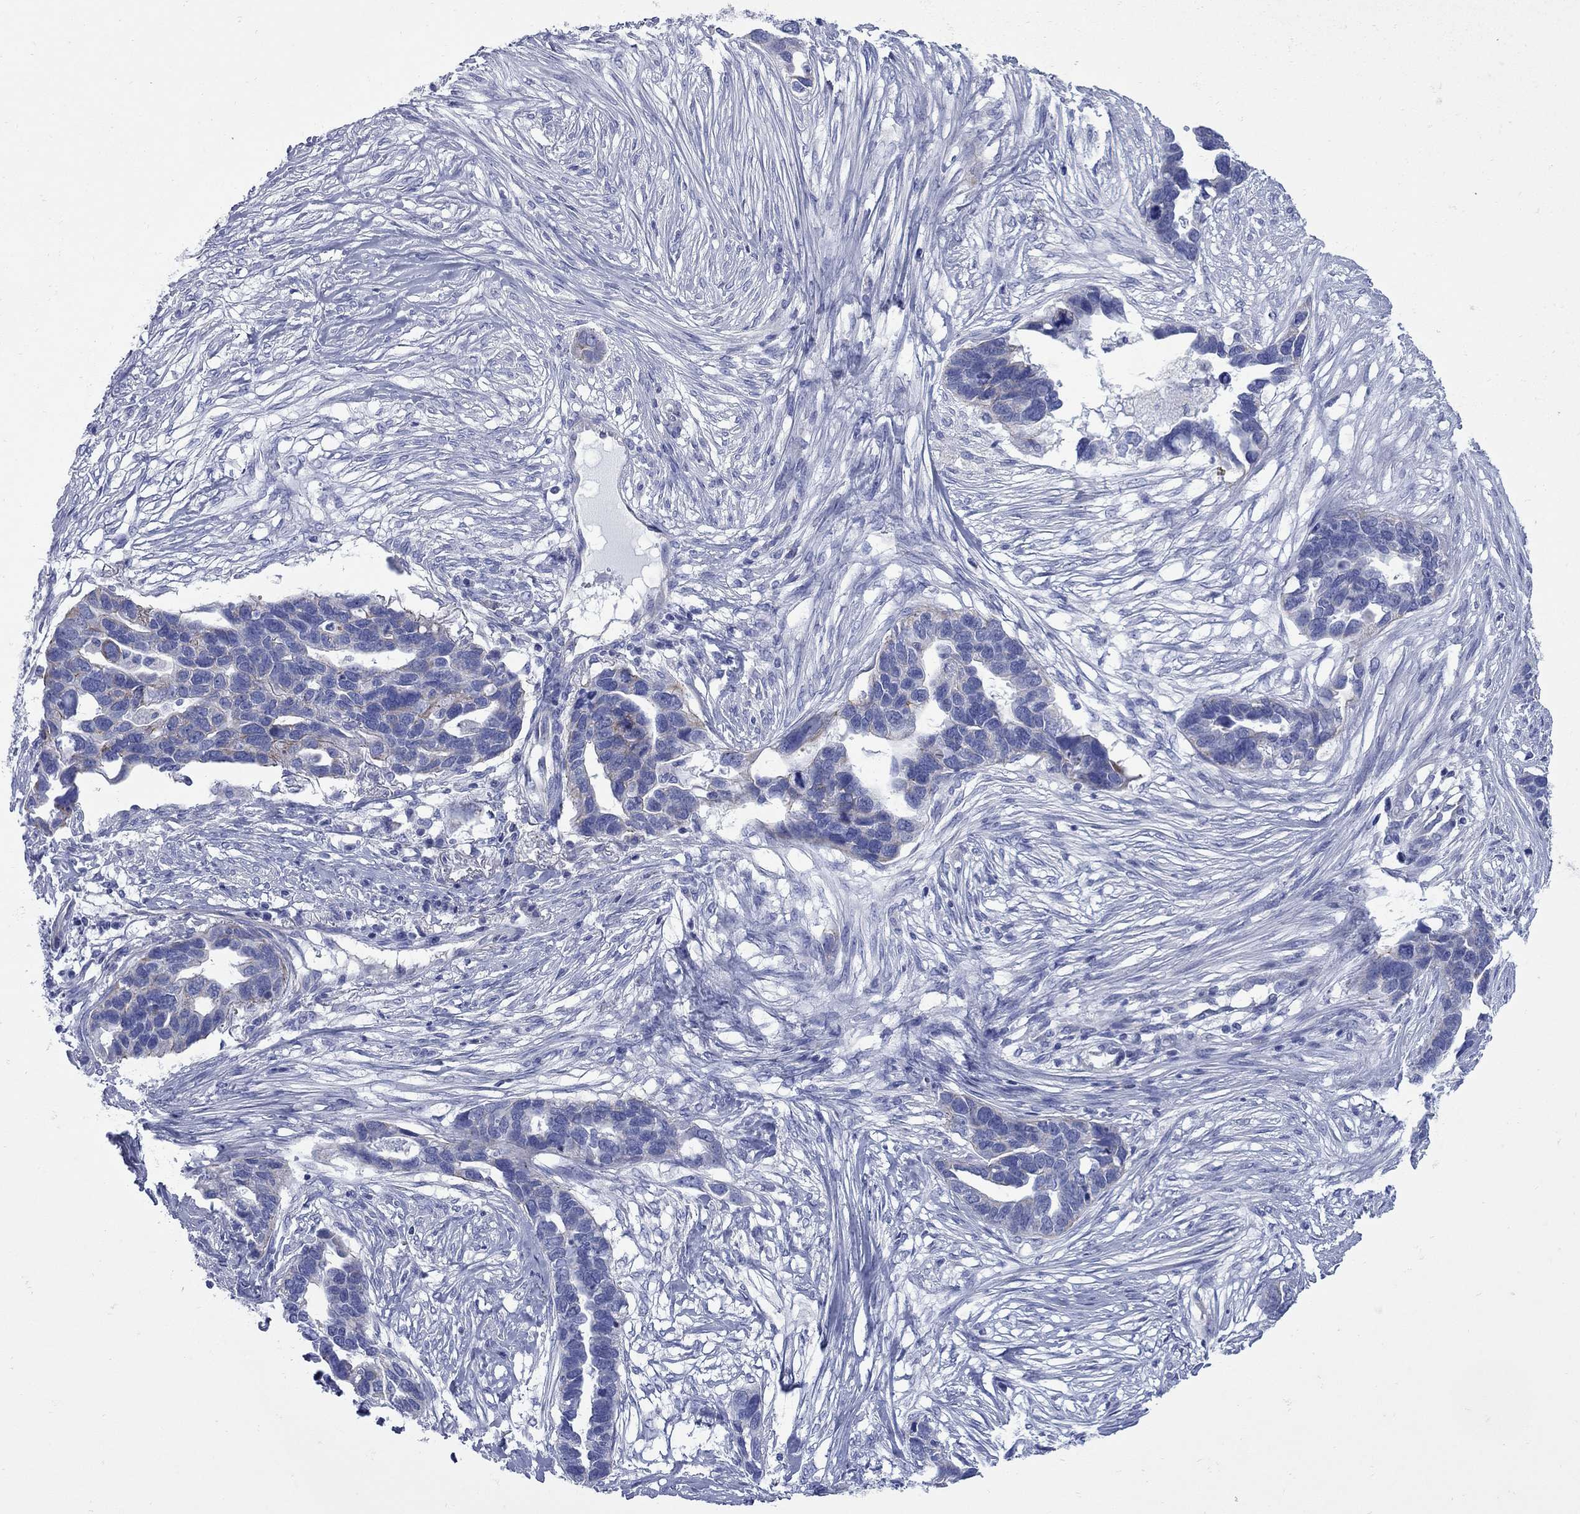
{"staining": {"intensity": "moderate", "quantity": "<25%", "location": "cytoplasmic/membranous"}, "tissue": "ovarian cancer", "cell_type": "Tumor cells", "image_type": "cancer", "snomed": [{"axis": "morphology", "description": "Cystadenocarcinoma, serous, NOS"}, {"axis": "topography", "description": "Ovary"}], "caption": "Brown immunohistochemical staining in human serous cystadenocarcinoma (ovarian) reveals moderate cytoplasmic/membranous staining in about <25% of tumor cells. Ihc stains the protein of interest in brown and the nuclei are stained blue.", "gene": "PDZD3", "patient": {"sex": "female", "age": 54}}